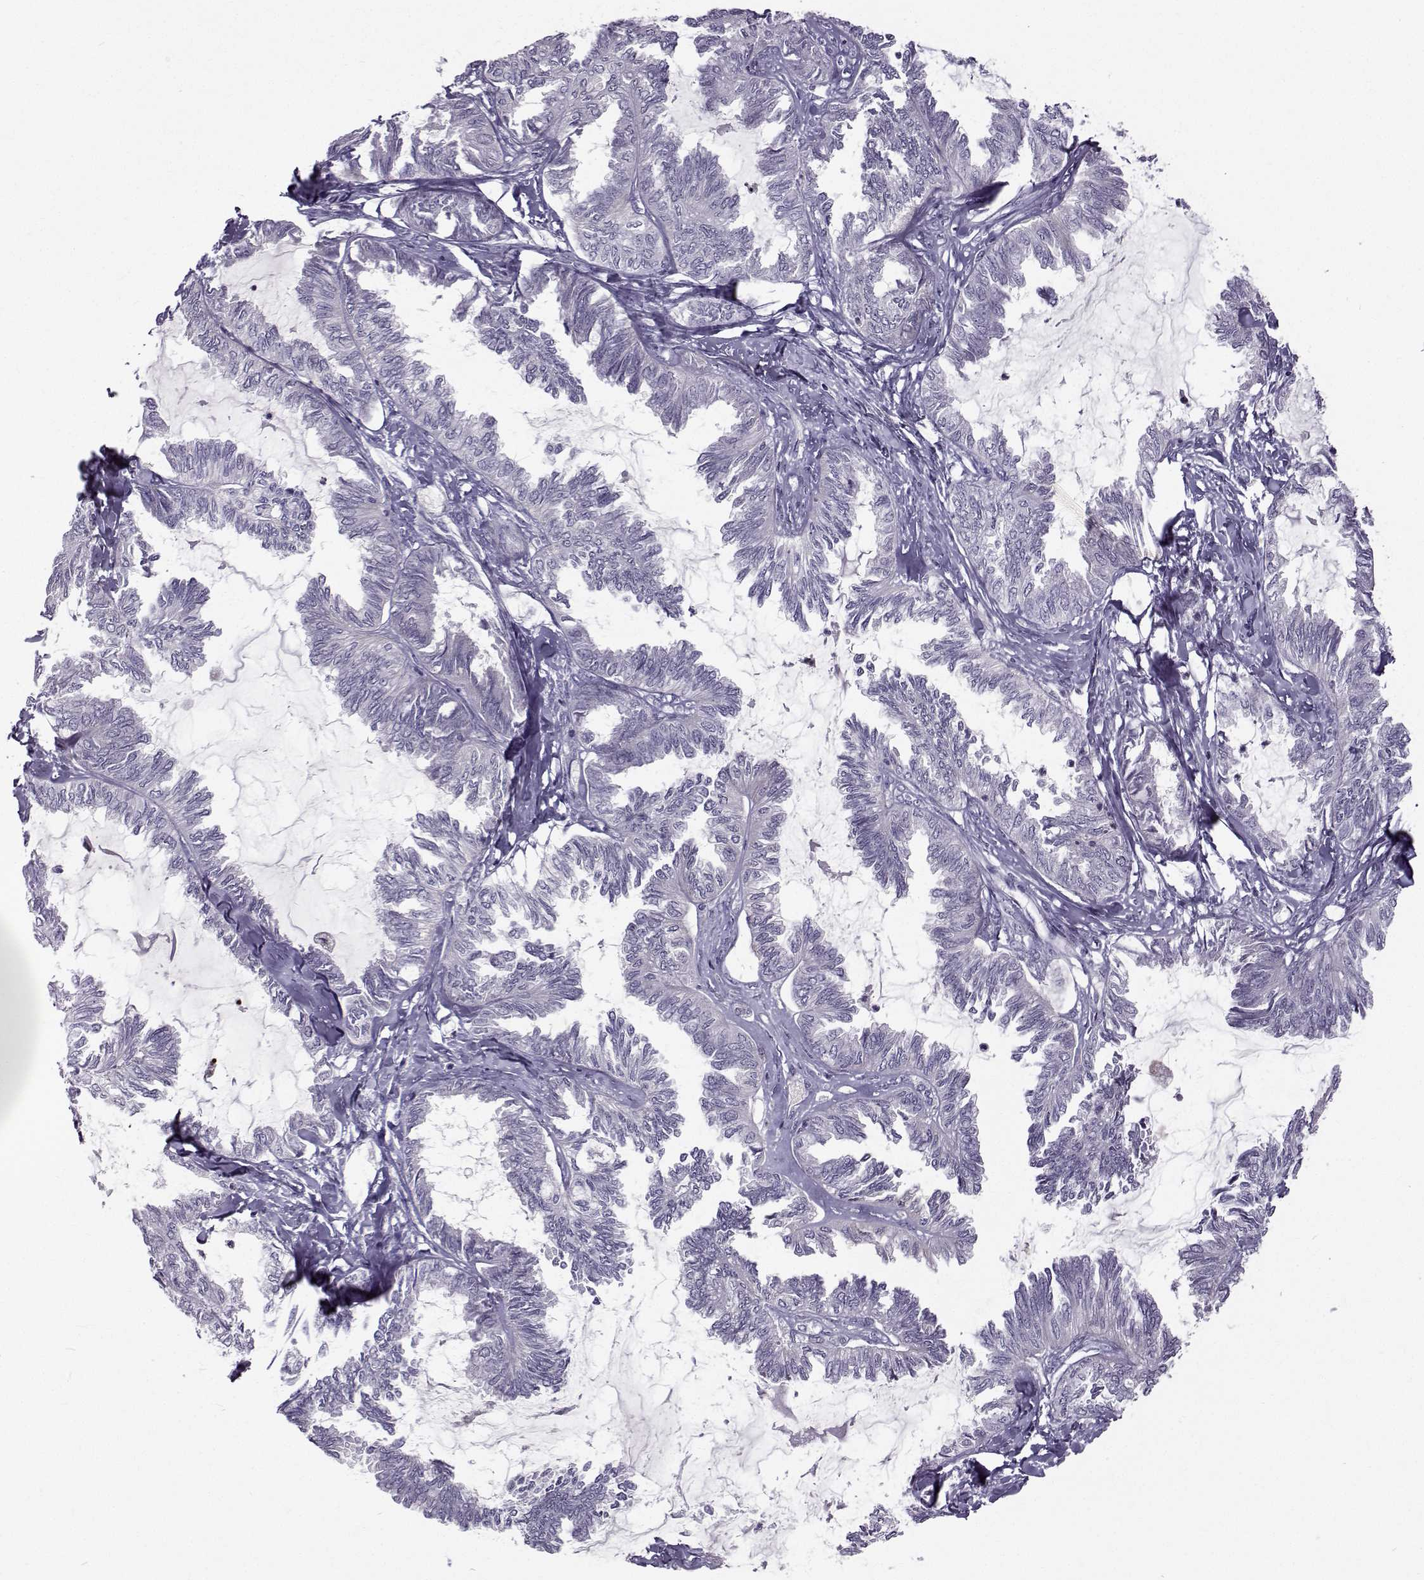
{"staining": {"intensity": "negative", "quantity": "none", "location": "none"}, "tissue": "ovarian cancer", "cell_type": "Tumor cells", "image_type": "cancer", "snomed": [{"axis": "morphology", "description": "Carcinoma, endometroid"}, {"axis": "topography", "description": "Ovary"}], "caption": "A high-resolution photomicrograph shows immunohistochemistry (IHC) staining of endometroid carcinoma (ovarian), which reveals no significant positivity in tumor cells.", "gene": "CLN6", "patient": {"sex": "female", "age": 70}}